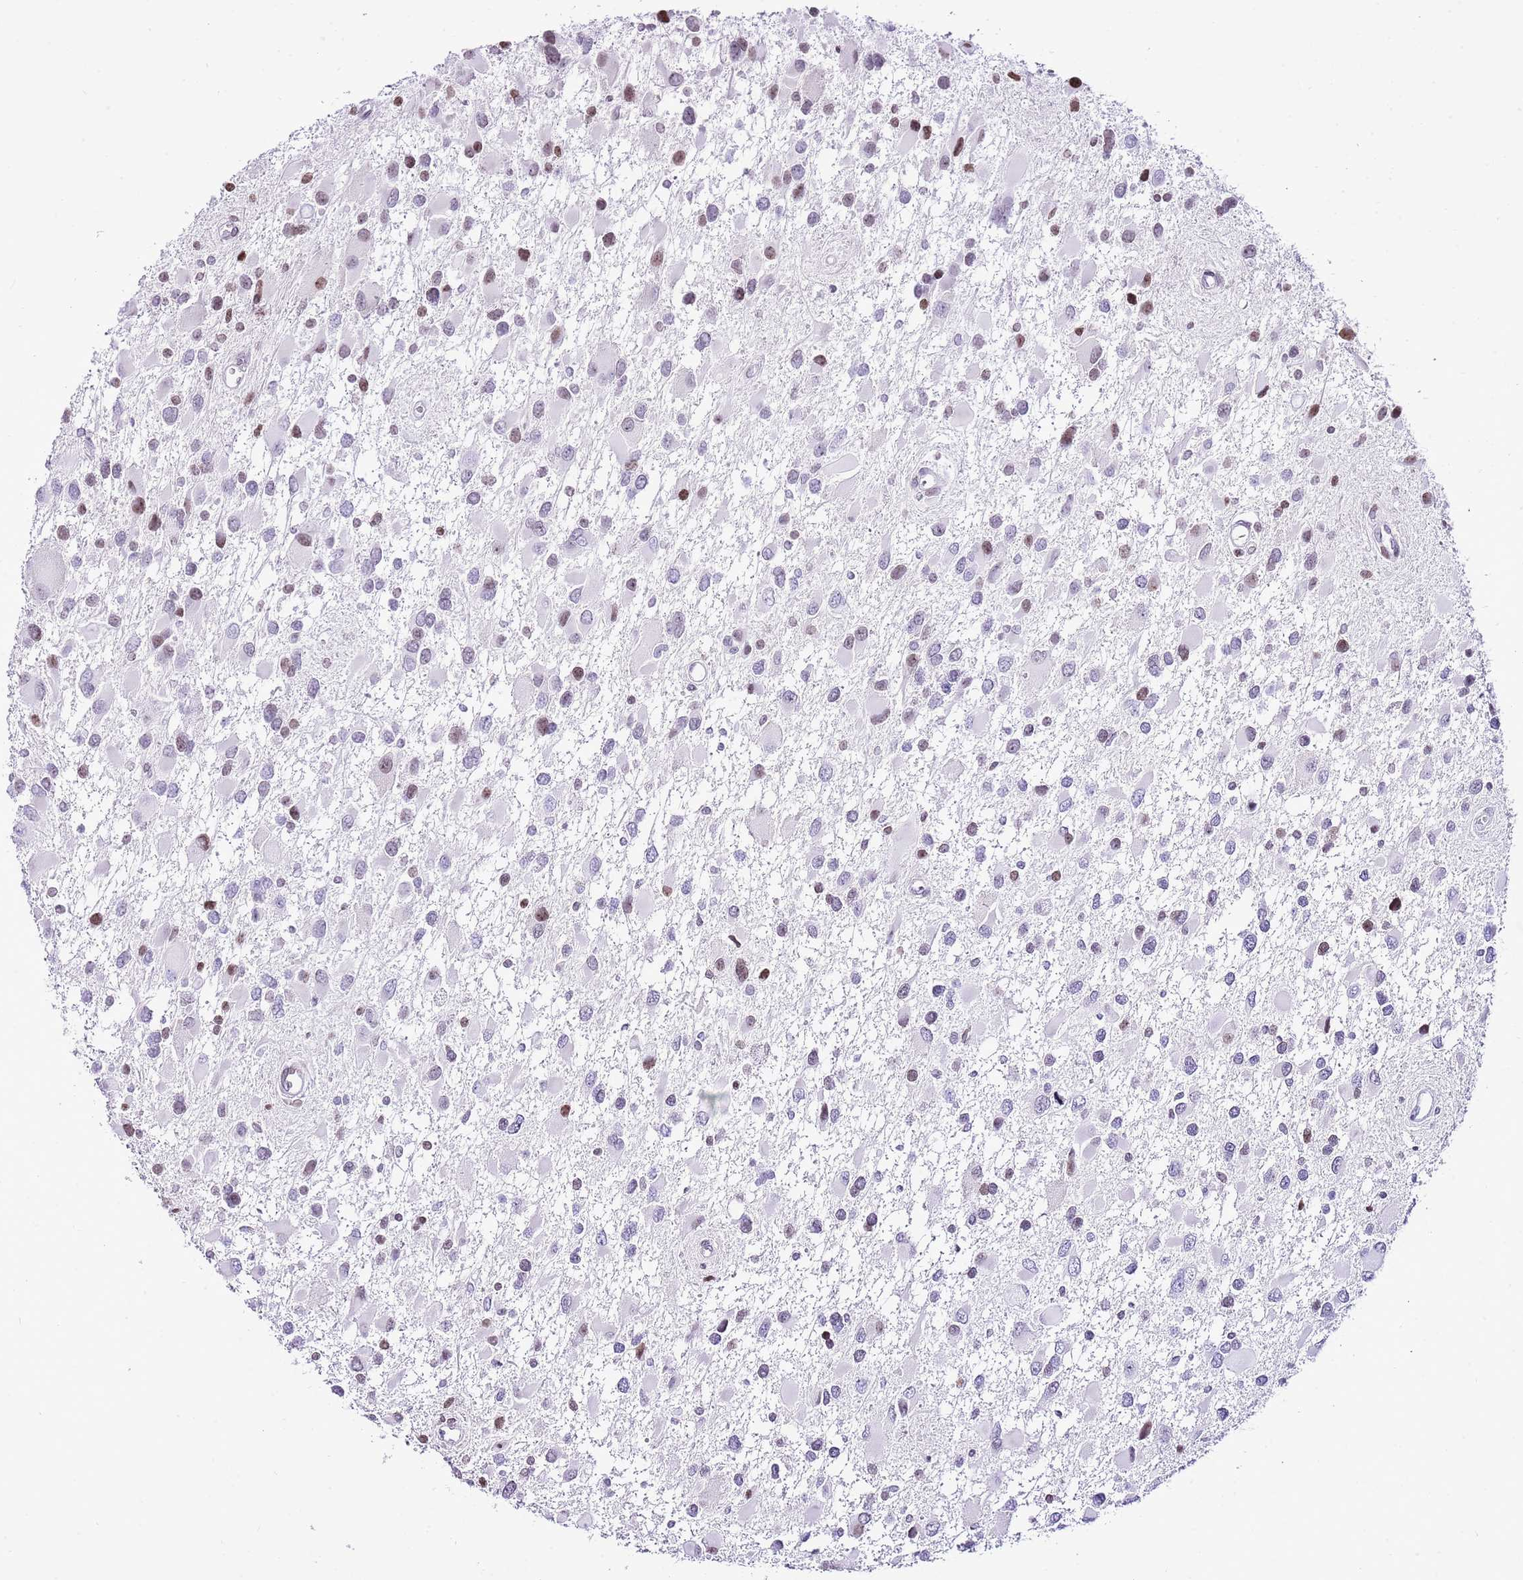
{"staining": {"intensity": "moderate", "quantity": "<25%", "location": "nuclear"}, "tissue": "glioma", "cell_type": "Tumor cells", "image_type": "cancer", "snomed": [{"axis": "morphology", "description": "Glioma, malignant, High grade"}, {"axis": "topography", "description": "Brain"}], "caption": "Tumor cells exhibit low levels of moderate nuclear staining in about <25% of cells in human high-grade glioma (malignant).", "gene": "PRR15", "patient": {"sex": "male", "age": 53}}